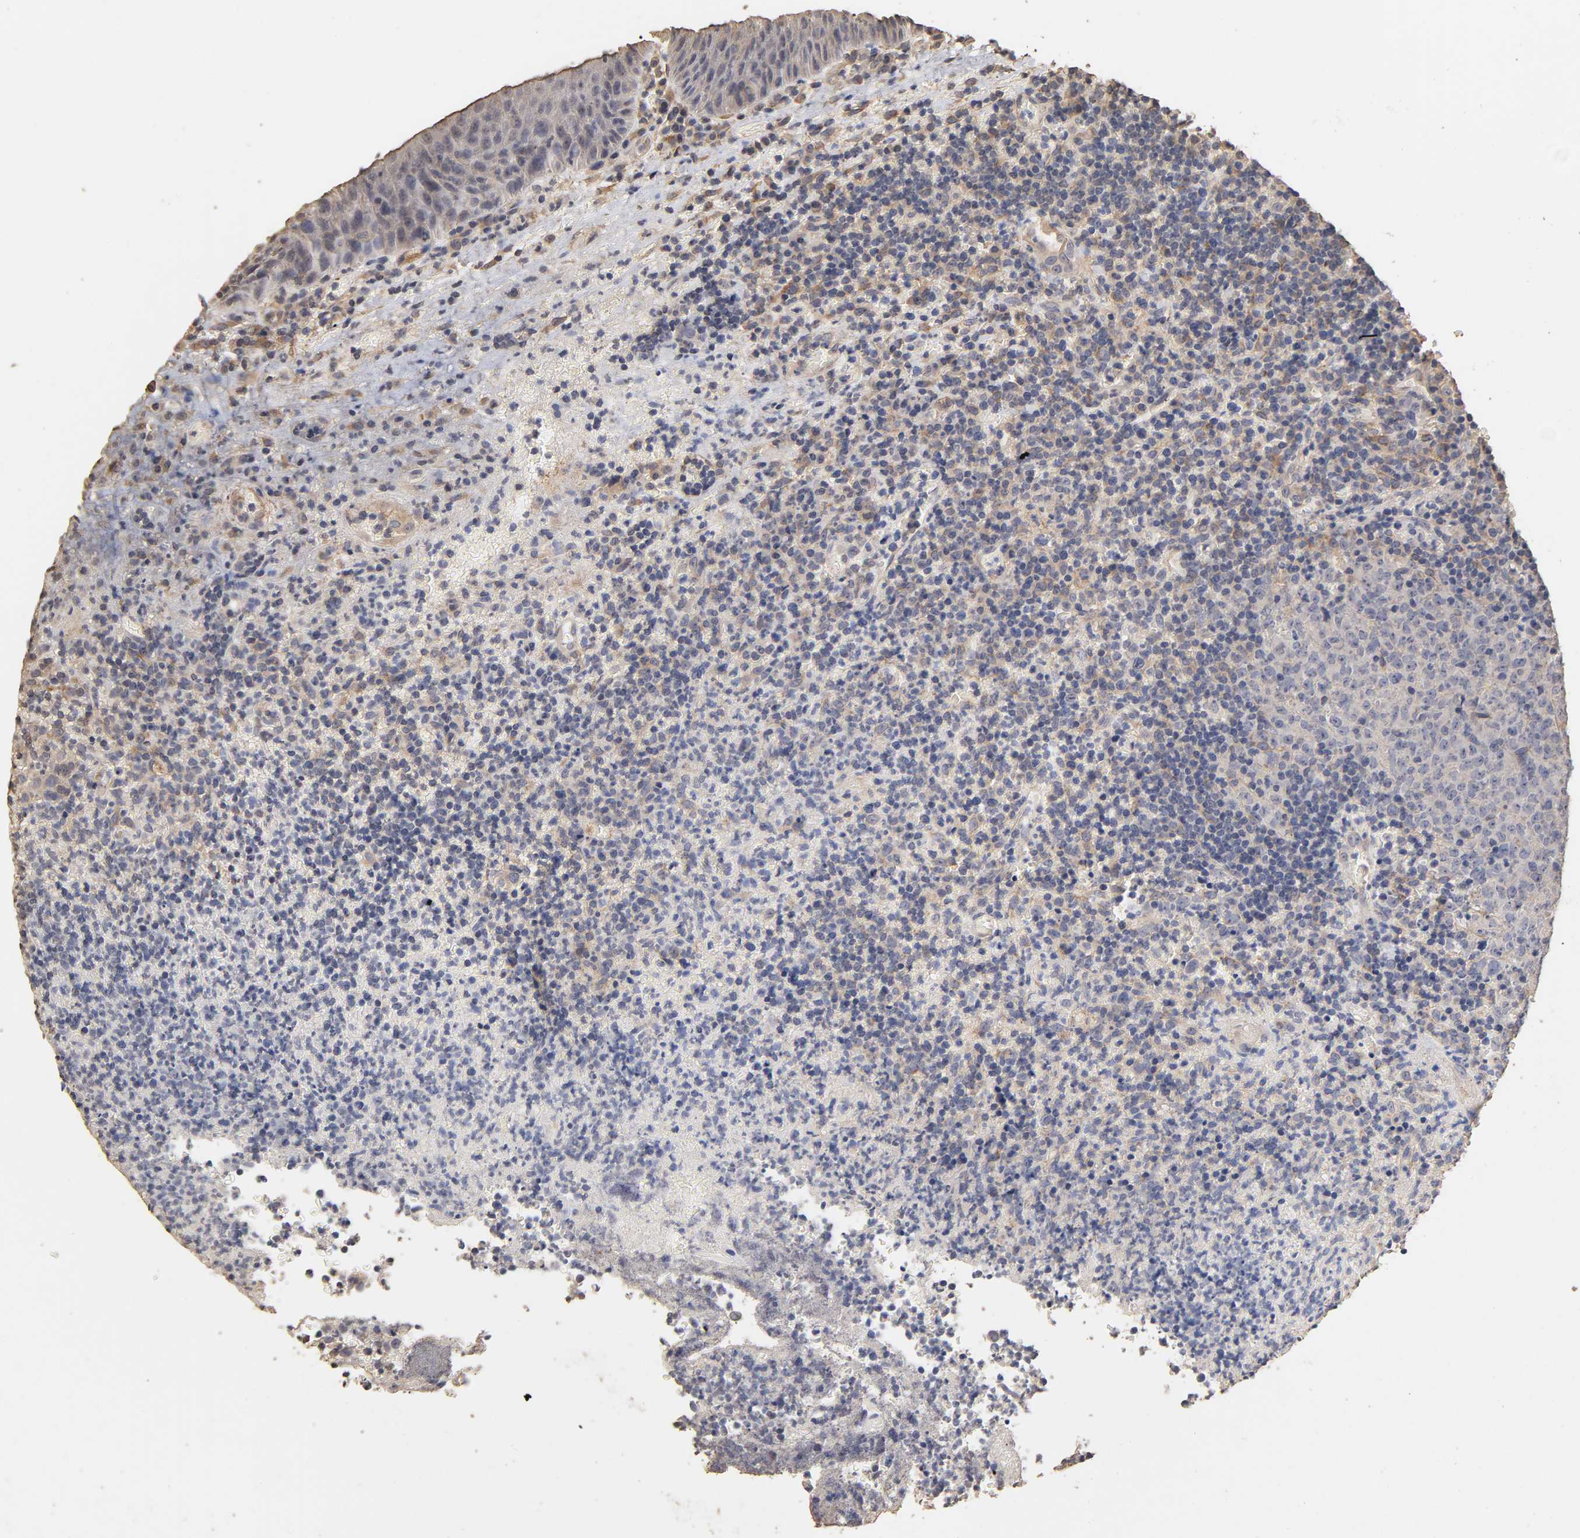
{"staining": {"intensity": "negative", "quantity": "none", "location": "none"}, "tissue": "lymphoma", "cell_type": "Tumor cells", "image_type": "cancer", "snomed": [{"axis": "morphology", "description": "Malignant lymphoma, non-Hodgkin's type, High grade"}, {"axis": "topography", "description": "Tonsil"}], "caption": "A micrograph of malignant lymphoma, non-Hodgkin's type (high-grade) stained for a protein displays no brown staining in tumor cells. (DAB IHC with hematoxylin counter stain).", "gene": "VSIG4", "patient": {"sex": "female", "age": 36}}